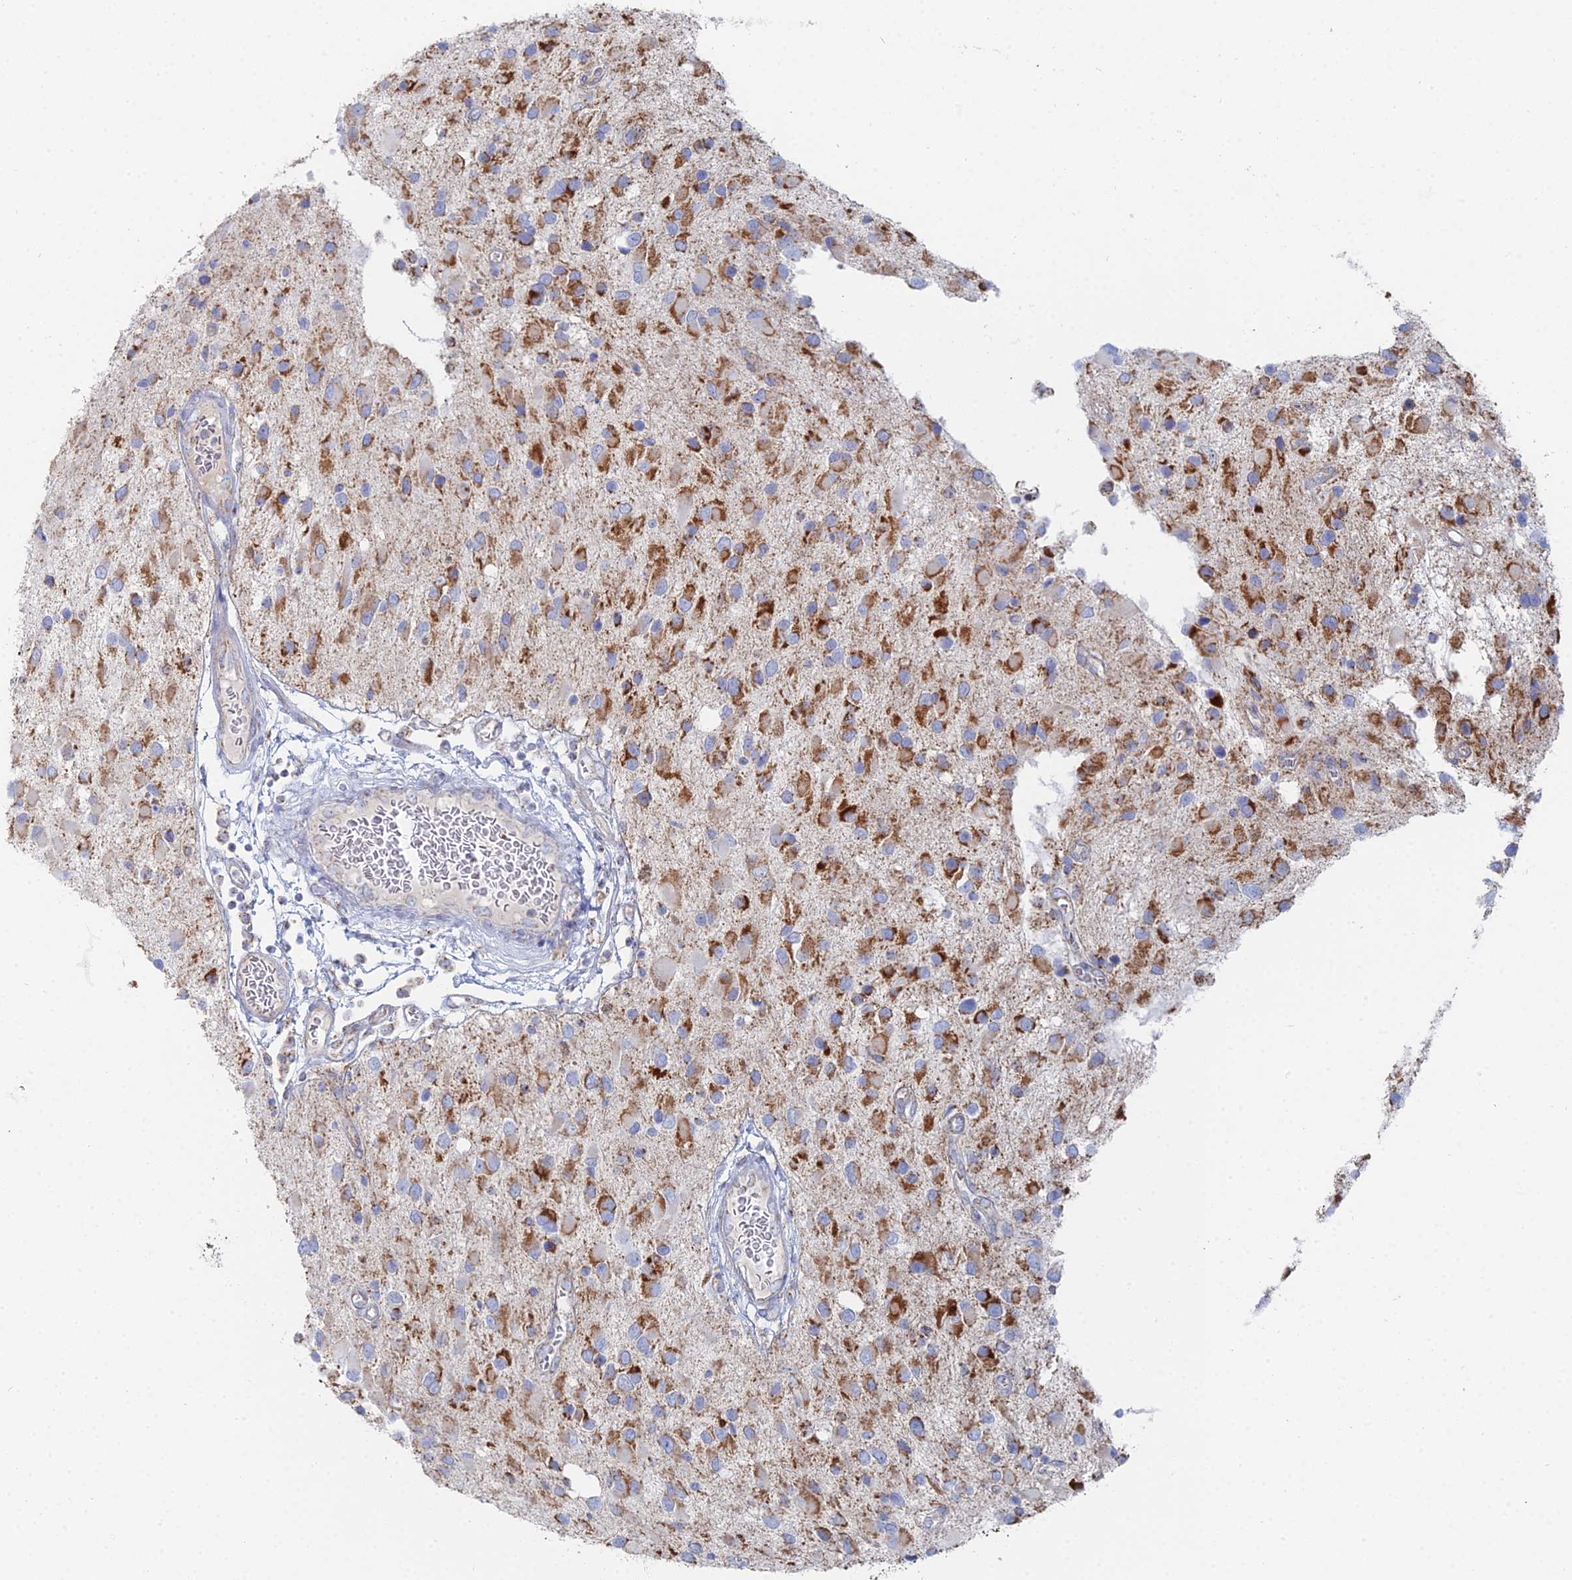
{"staining": {"intensity": "strong", "quantity": "25%-75%", "location": "cytoplasmic/membranous"}, "tissue": "glioma", "cell_type": "Tumor cells", "image_type": "cancer", "snomed": [{"axis": "morphology", "description": "Glioma, malignant, High grade"}, {"axis": "topography", "description": "Brain"}], "caption": "Tumor cells reveal high levels of strong cytoplasmic/membranous positivity in approximately 25%-75% of cells in human glioma.", "gene": "MPC1", "patient": {"sex": "male", "age": 53}}